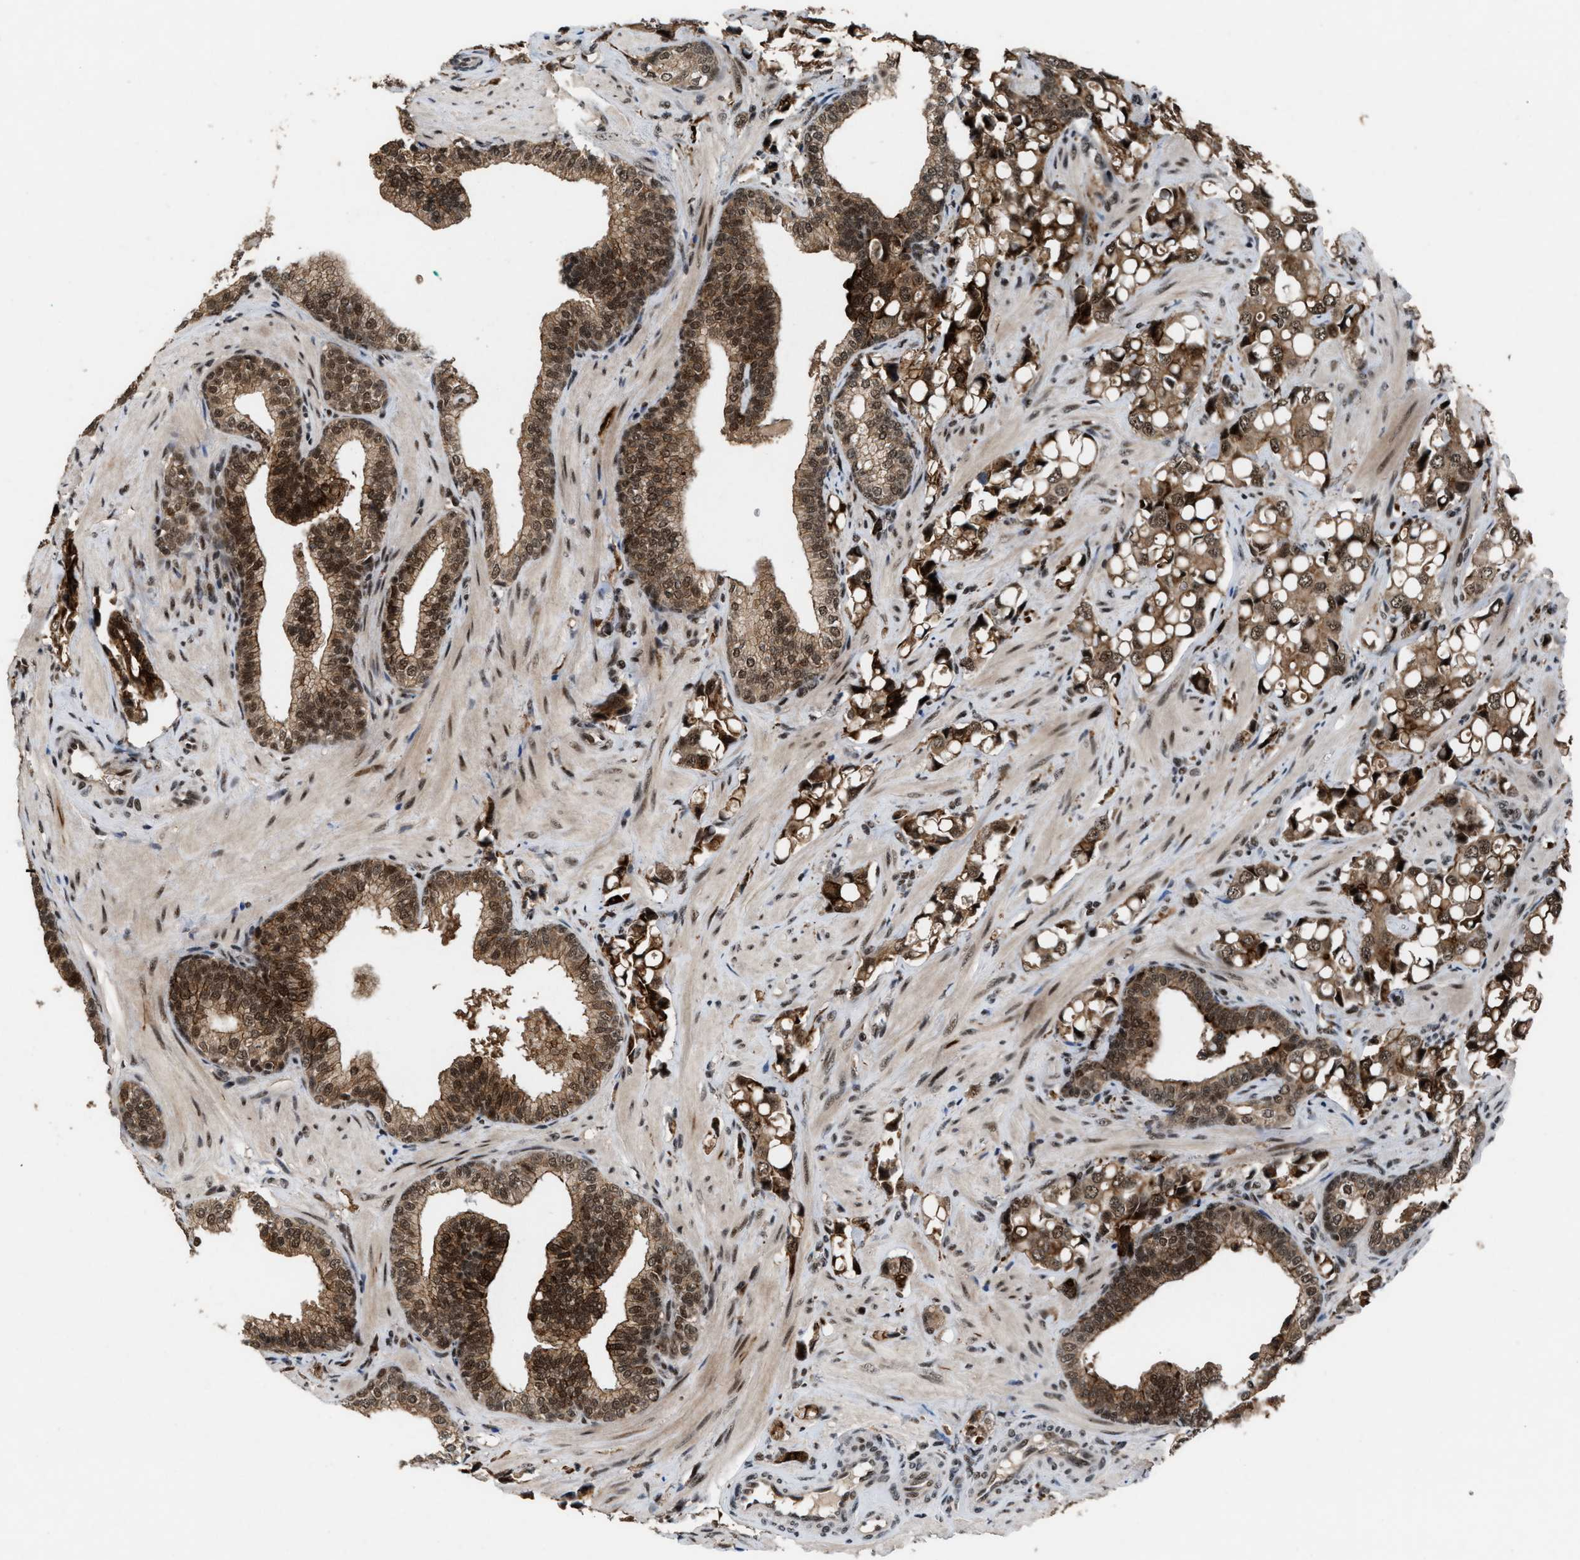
{"staining": {"intensity": "strong", "quantity": ">75%", "location": "cytoplasmic/membranous,nuclear"}, "tissue": "prostate cancer", "cell_type": "Tumor cells", "image_type": "cancer", "snomed": [{"axis": "morphology", "description": "Adenocarcinoma, High grade"}, {"axis": "topography", "description": "Prostate"}], "caption": "Tumor cells show strong cytoplasmic/membranous and nuclear expression in approximately >75% of cells in prostate cancer.", "gene": "PRPF4", "patient": {"sex": "male", "age": 52}}